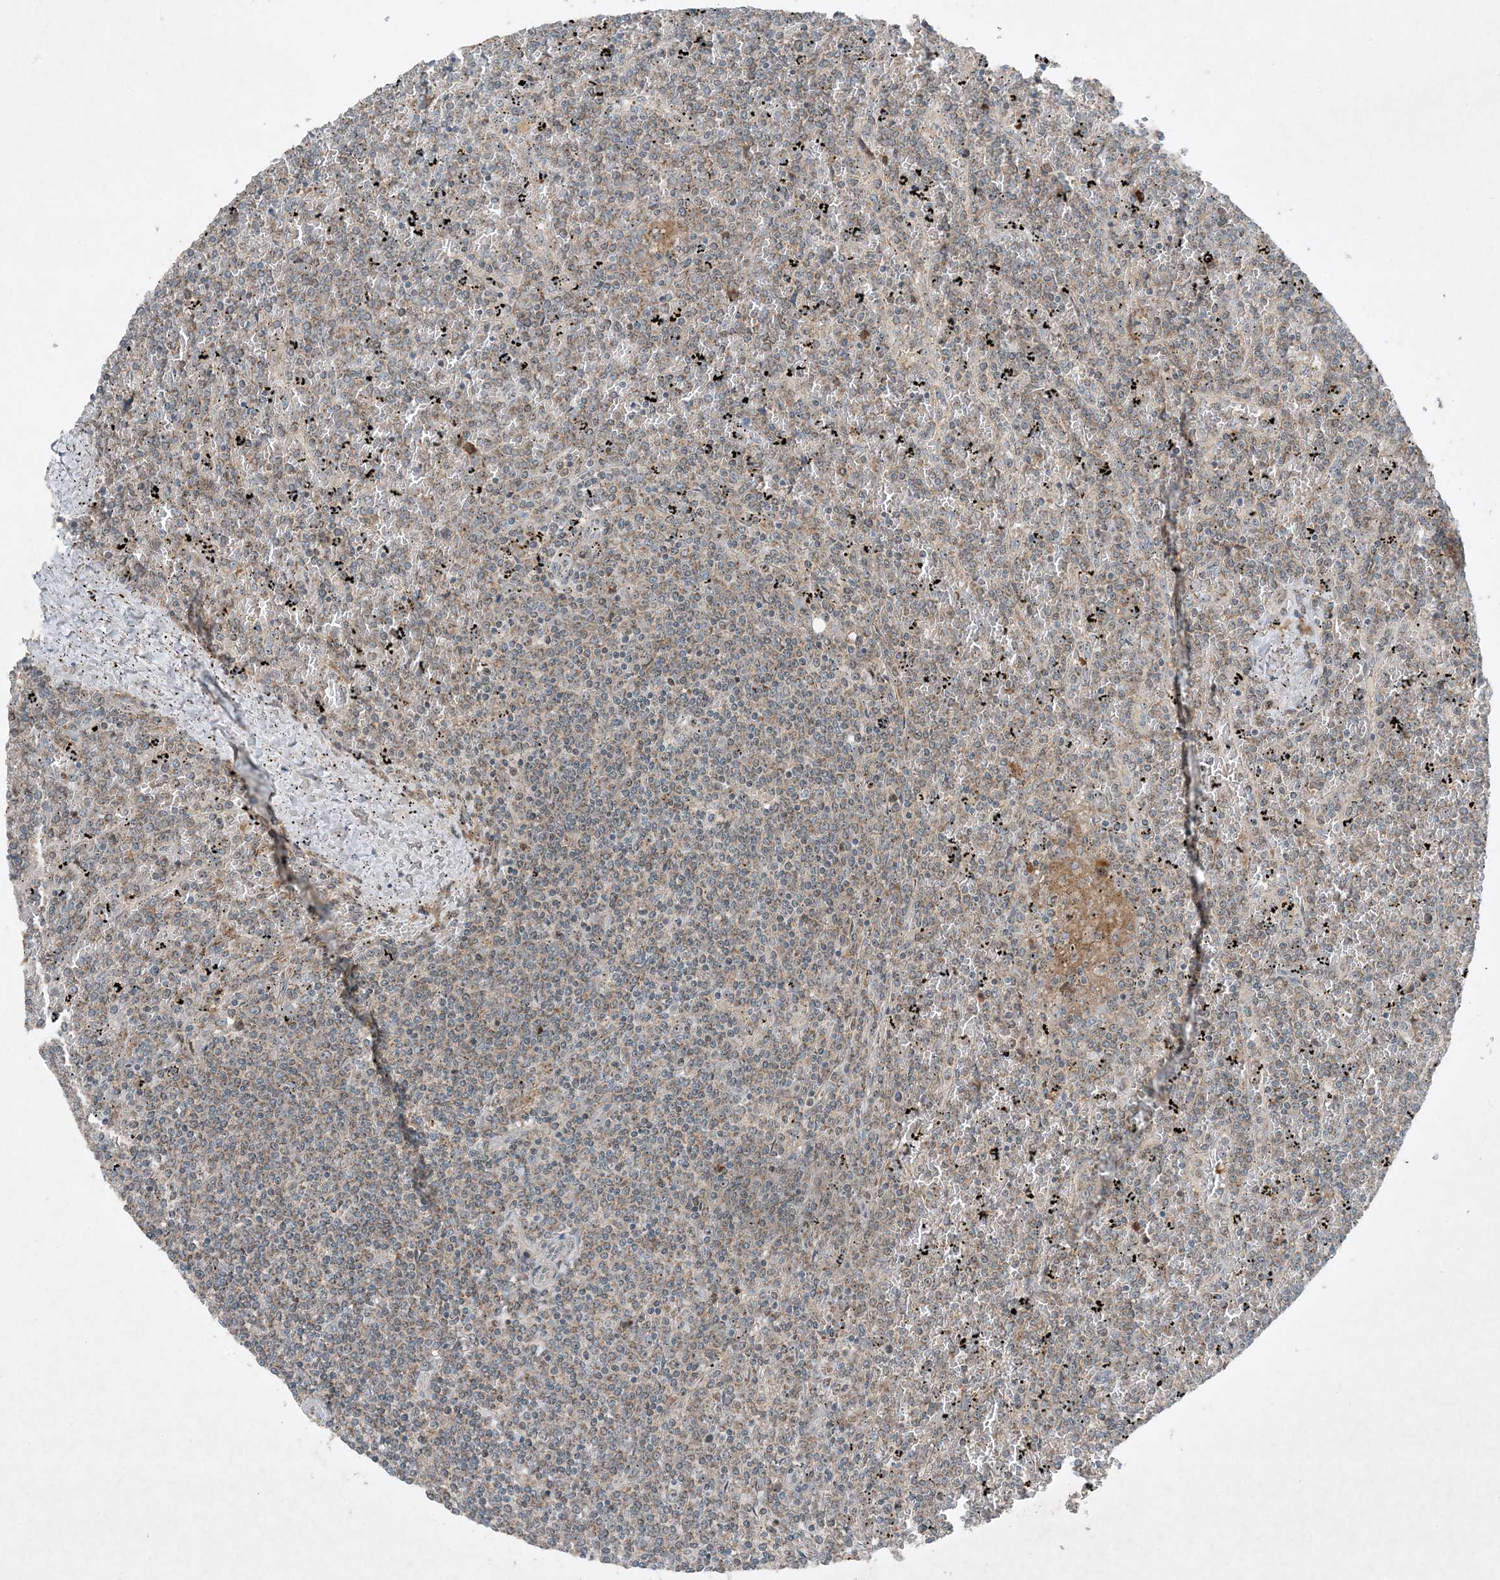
{"staining": {"intensity": "weak", "quantity": "25%-75%", "location": "cytoplasmic/membranous"}, "tissue": "lymphoma", "cell_type": "Tumor cells", "image_type": "cancer", "snomed": [{"axis": "morphology", "description": "Malignant lymphoma, non-Hodgkin's type, Low grade"}, {"axis": "topography", "description": "Spleen"}], "caption": "Low-grade malignant lymphoma, non-Hodgkin's type stained for a protein (brown) reveals weak cytoplasmic/membranous positive staining in about 25%-75% of tumor cells.", "gene": "MITD1", "patient": {"sex": "female", "age": 19}}